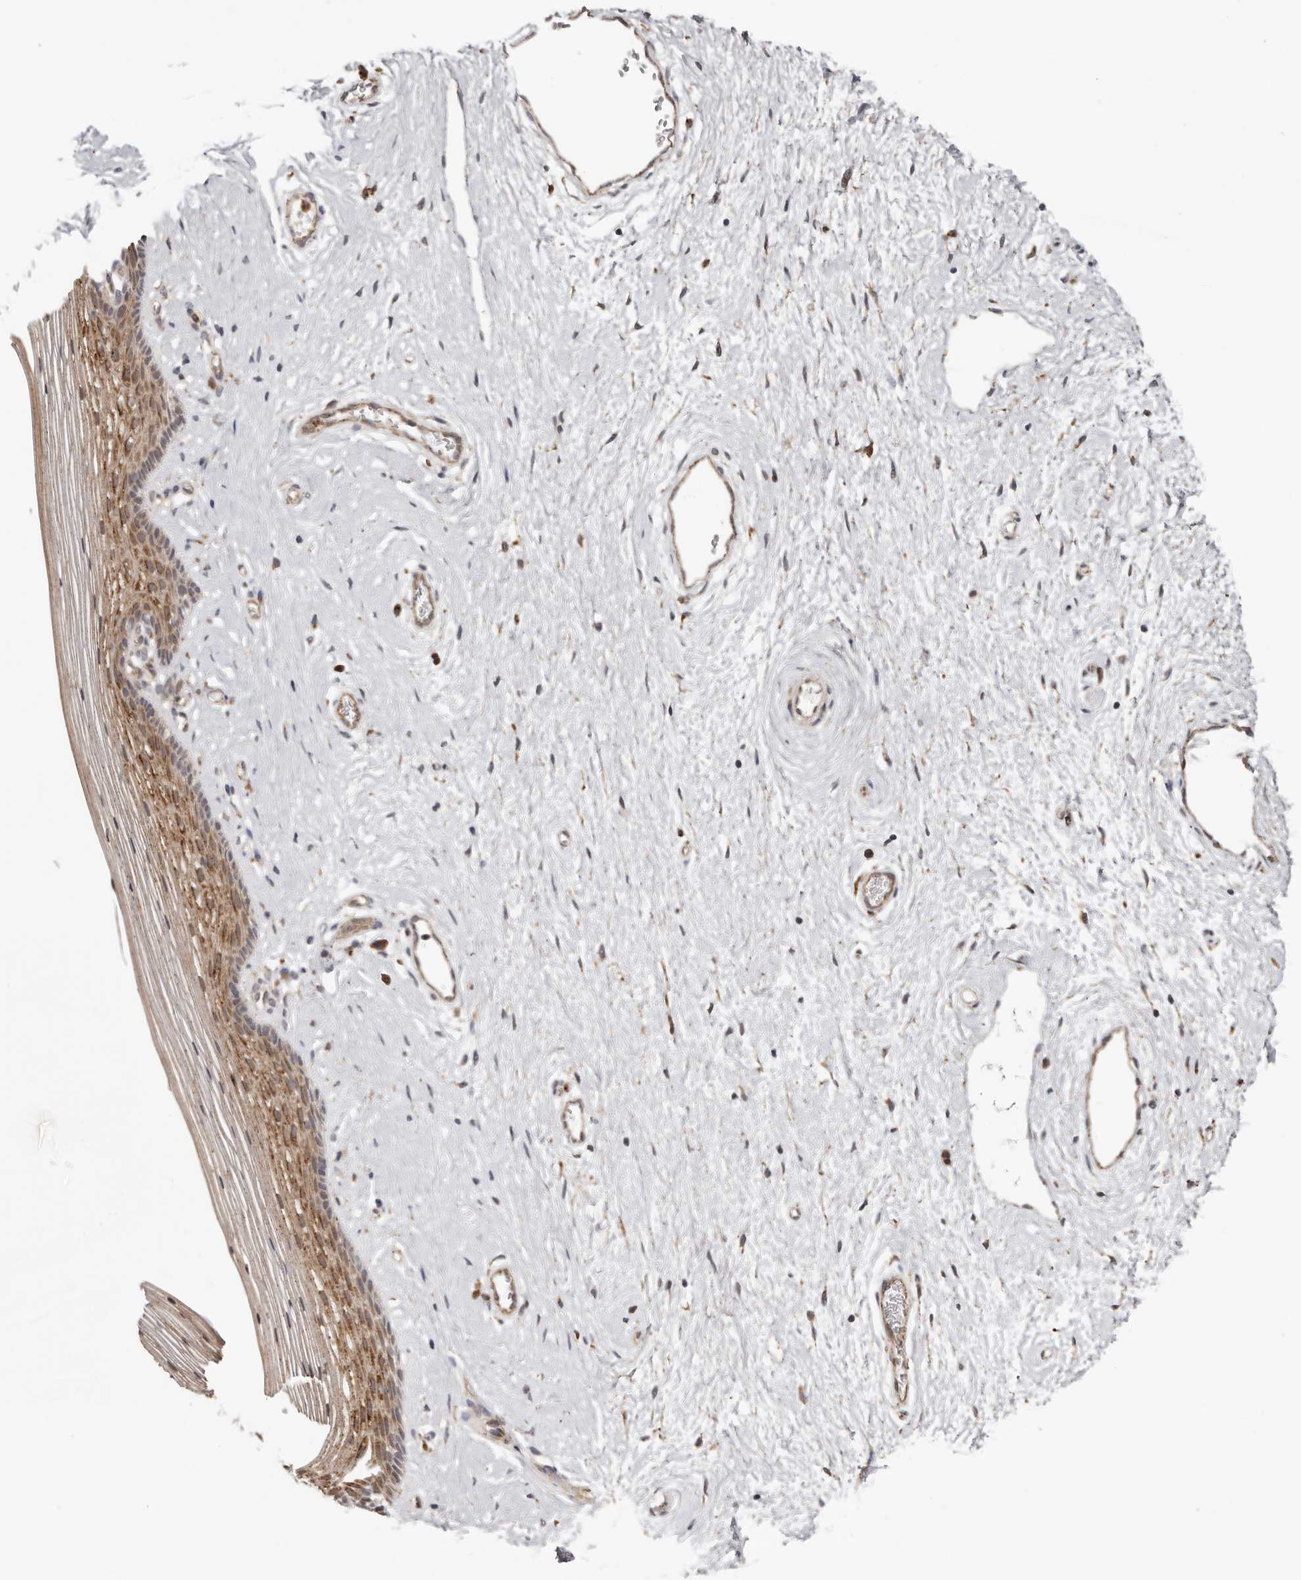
{"staining": {"intensity": "moderate", "quantity": "25%-75%", "location": "cytoplasmic/membranous"}, "tissue": "vagina", "cell_type": "Squamous epithelial cells", "image_type": "normal", "snomed": [{"axis": "morphology", "description": "Normal tissue, NOS"}, {"axis": "topography", "description": "Vagina"}], "caption": "This micrograph exhibits immunohistochemistry staining of benign vagina, with medium moderate cytoplasmic/membranous expression in approximately 25%-75% of squamous epithelial cells.", "gene": "GRN", "patient": {"sex": "female", "age": 46}}